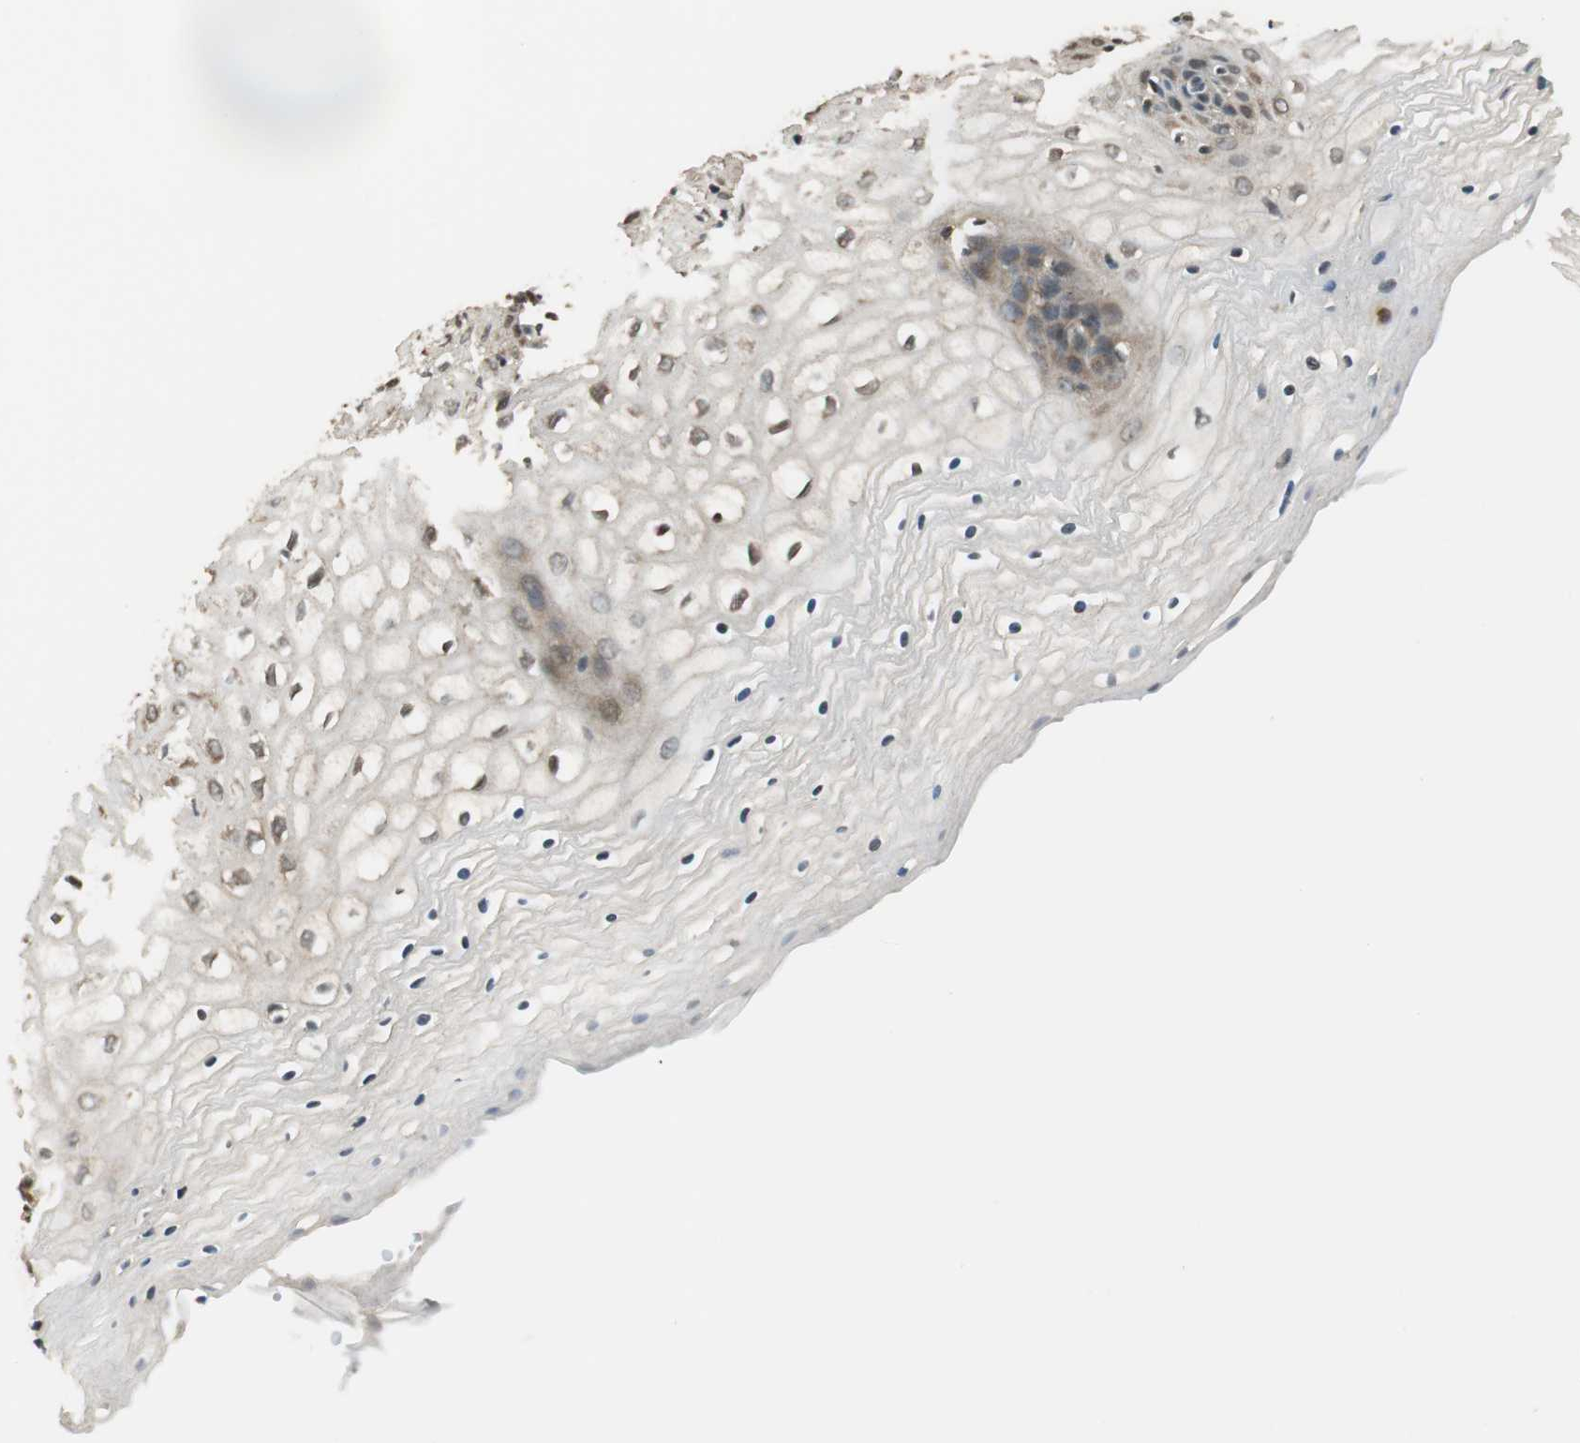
{"staining": {"intensity": "strong", "quantity": "25%-75%", "location": "cytoplasmic/membranous"}, "tissue": "vagina", "cell_type": "Squamous epithelial cells", "image_type": "normal", "snomed": [{"axis": "morphology", "description": "Normal tissue, NOS"}, {"axis": "topography", "description": "Vagina"}], "caption": "Vagina stained with immunohistochemistry demonstrates strong cytoplasmic/membranous positivity in about 25%-75% of squamous epithelial cells.", "gene": "ENSG00000268870", "patient": {"sex": "female", "age": 34}}